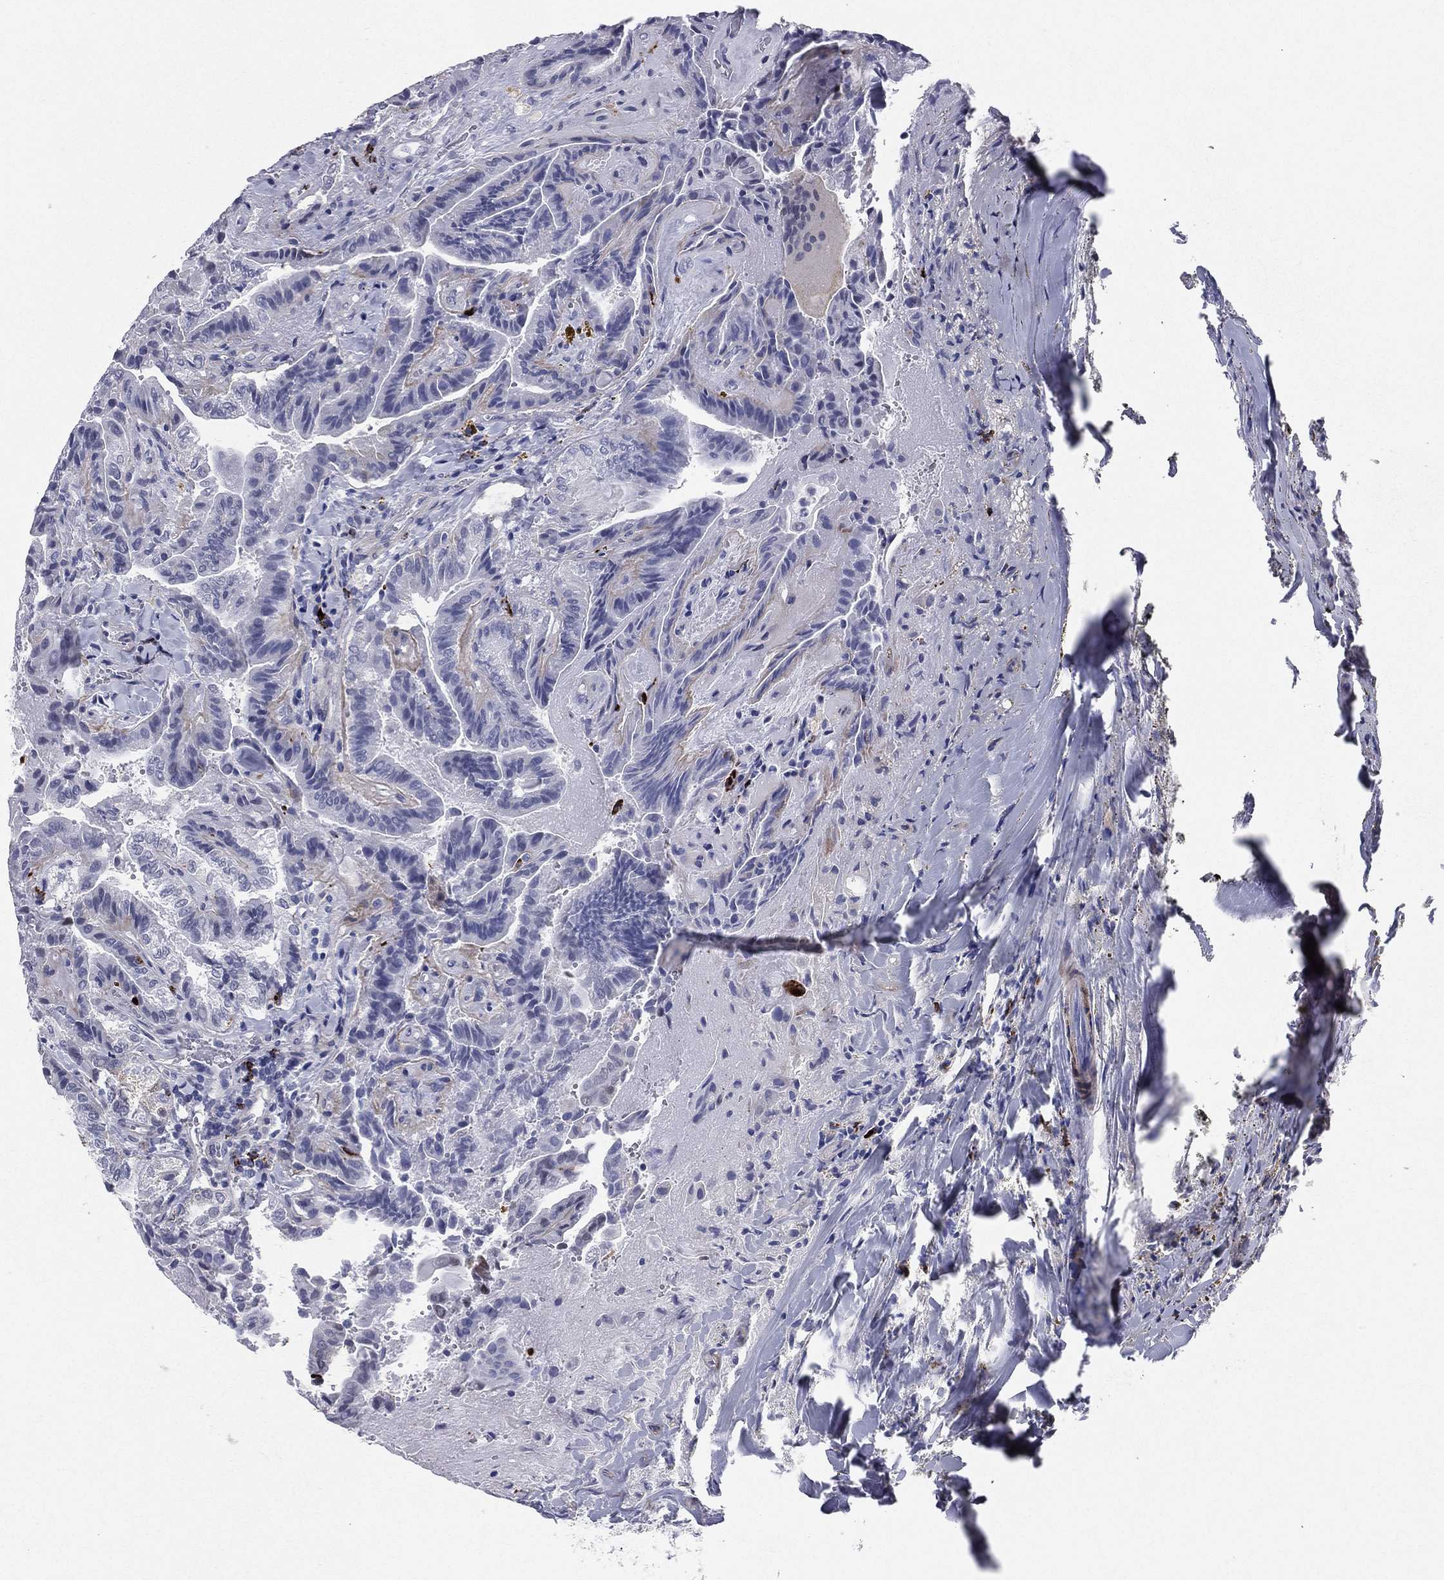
{"staining": {"intensity": "negative", "quantity": "none", "location": "none"}, "tissue": "thyroid cancer", "cell_type": "Tumor cells", "image_type": "cancer", "snomed": [{"axis": "morphology", "description": "Papillary adenocarcinoma, NOS"}, {"axis": "topography", "description": "Thyroid gland"}], "caption": "IHC of human thyroid papillary adenocarcinoma demonstrates no positivity in tumor cells.", "gene": "HLA-DOA", "patient": {"sex": "female", "age": 68}}